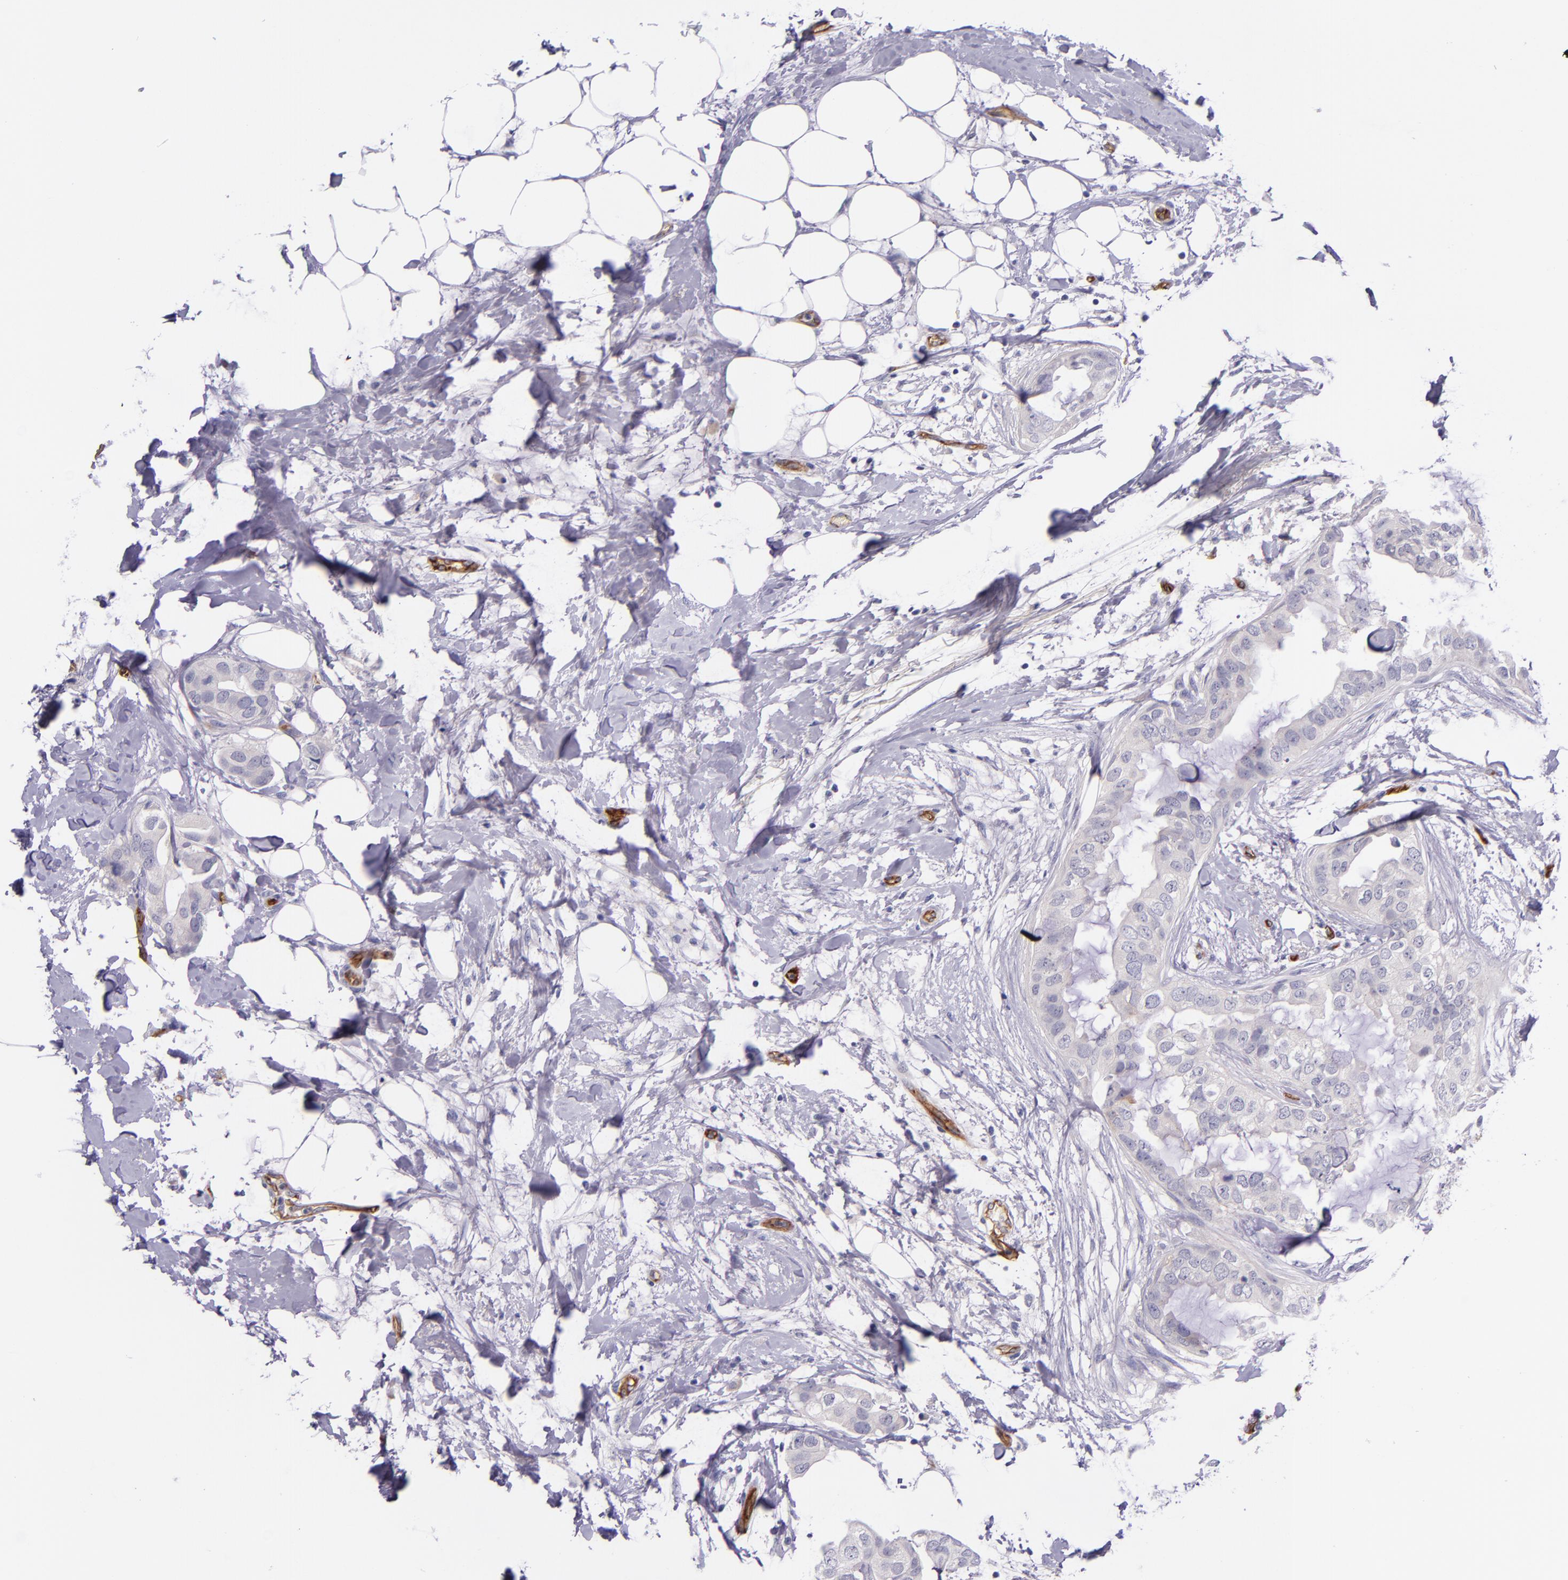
{"staining": {"intensity": "negative", "quantity": "none", "location": "none"}, "tissue": "breast cancer", "cell_type": "Tumor cells", "image_type": "cancer", "snomed": [{"axis": "morphology", "description": "Duct carcinoma"}, {"axis": "topography", "description": "Breast"}], "caption": "The micrograph displays no significant staining in tumor cells of breast cancer (infiltrating ductal carcinoma). (Stains: DAB (3,3'-diaminobenzidine) IHC with hematoxylin counter stain, Microscopy: brightfield microscopy at high magnification).", "gene": "NOS3", "patient": {"sex": "female", "age": 40}}